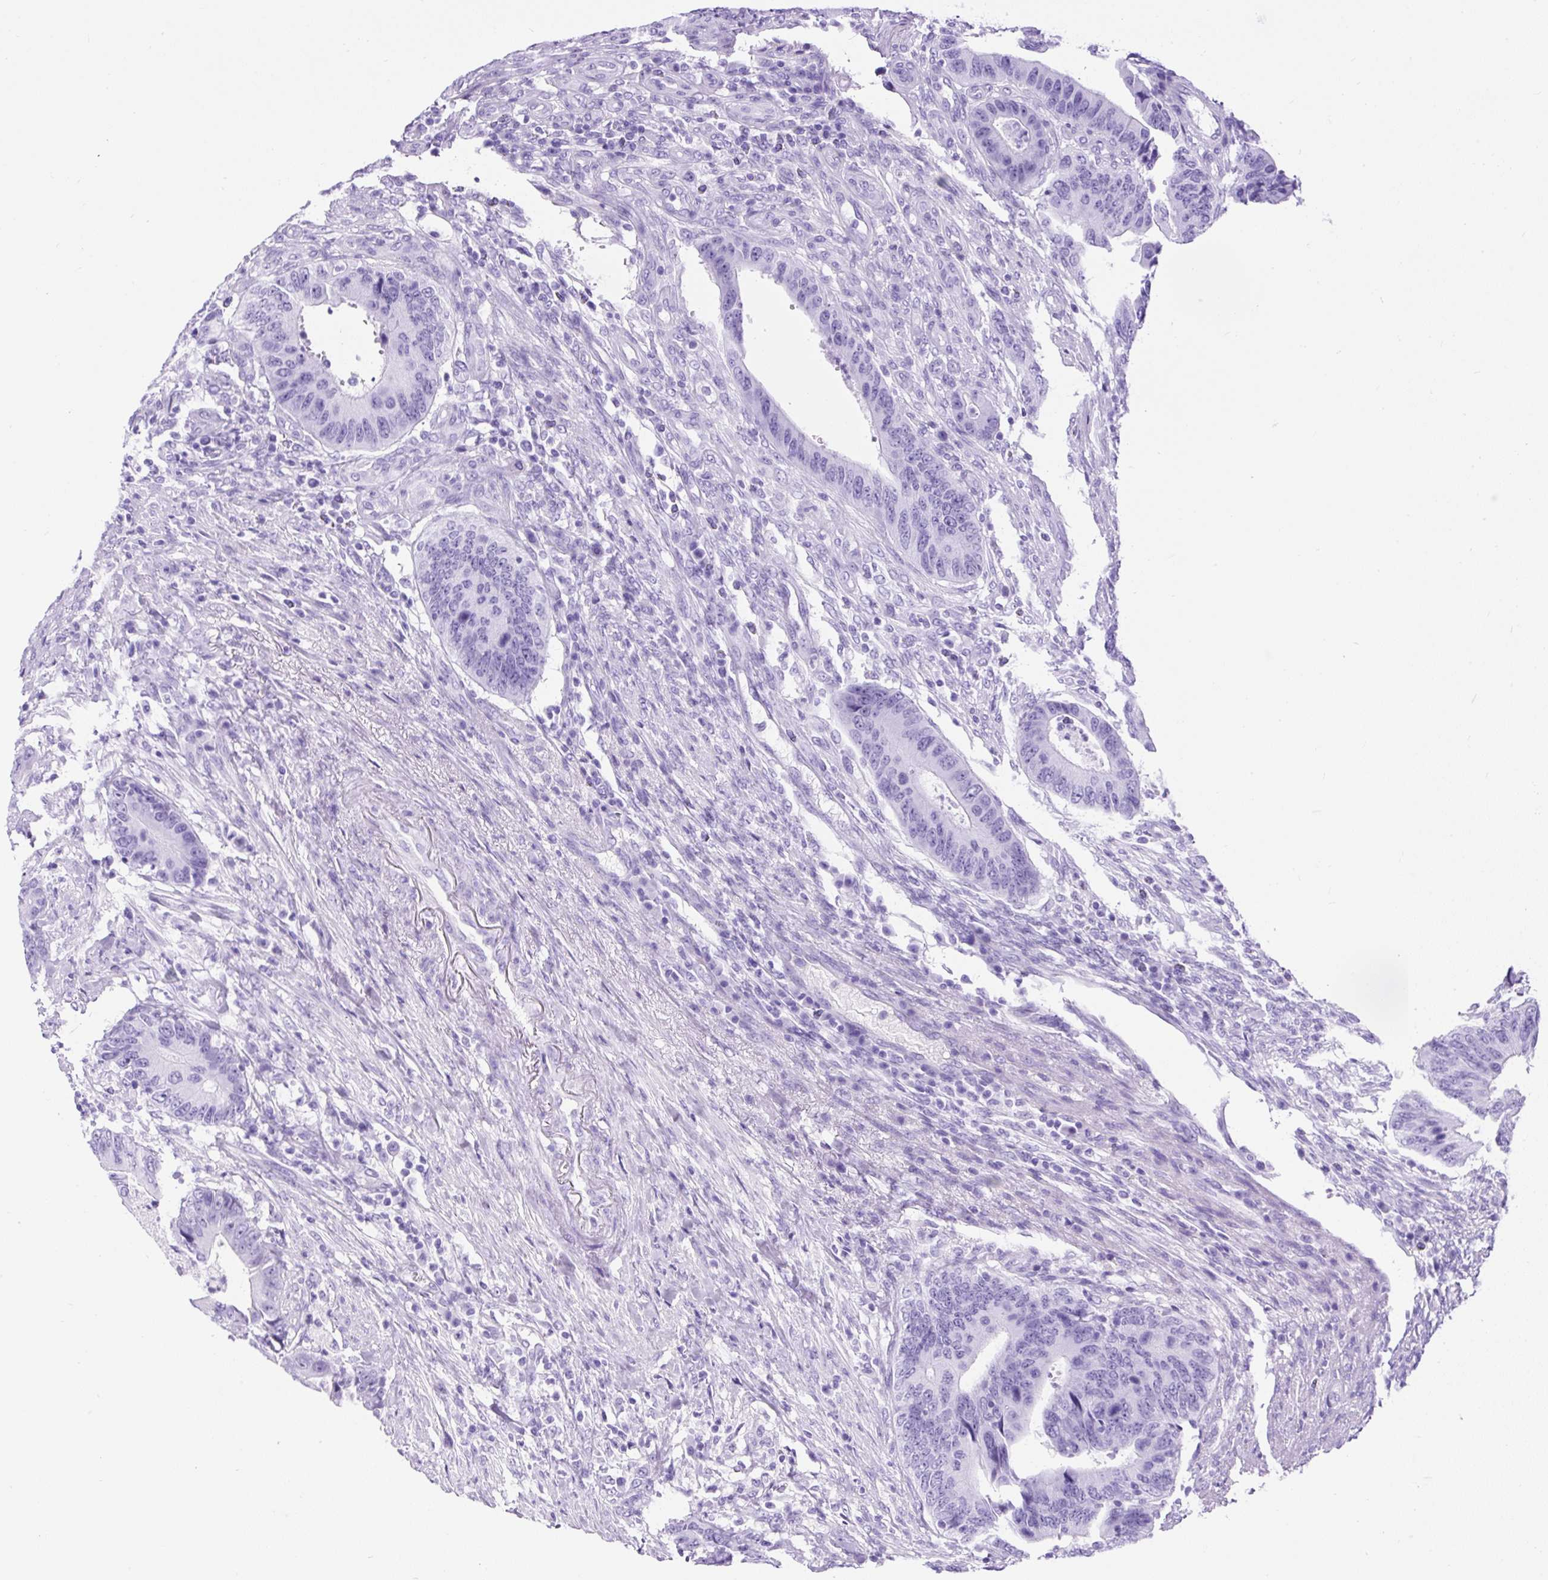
{"staining": {"intensity": "negative", "quantity": "none", "location": "none"}, "tissue": "colorectal cancer", "cell_type": "Tumor cells", "image_type": "cancer", "snomed": [{"axis": "morphology", "description": "Adenocarcinoma, NOS"}, {"axis": "topography", "description": "Colon"}], "caption": "A high-resolution histopathology image shows immunohistochemistry staining of colorectal adenocarcinoma, which shows no significant positivity in tumor cells.", "gene": "CEL", "patient": {"sex": "male", "age": 87}}